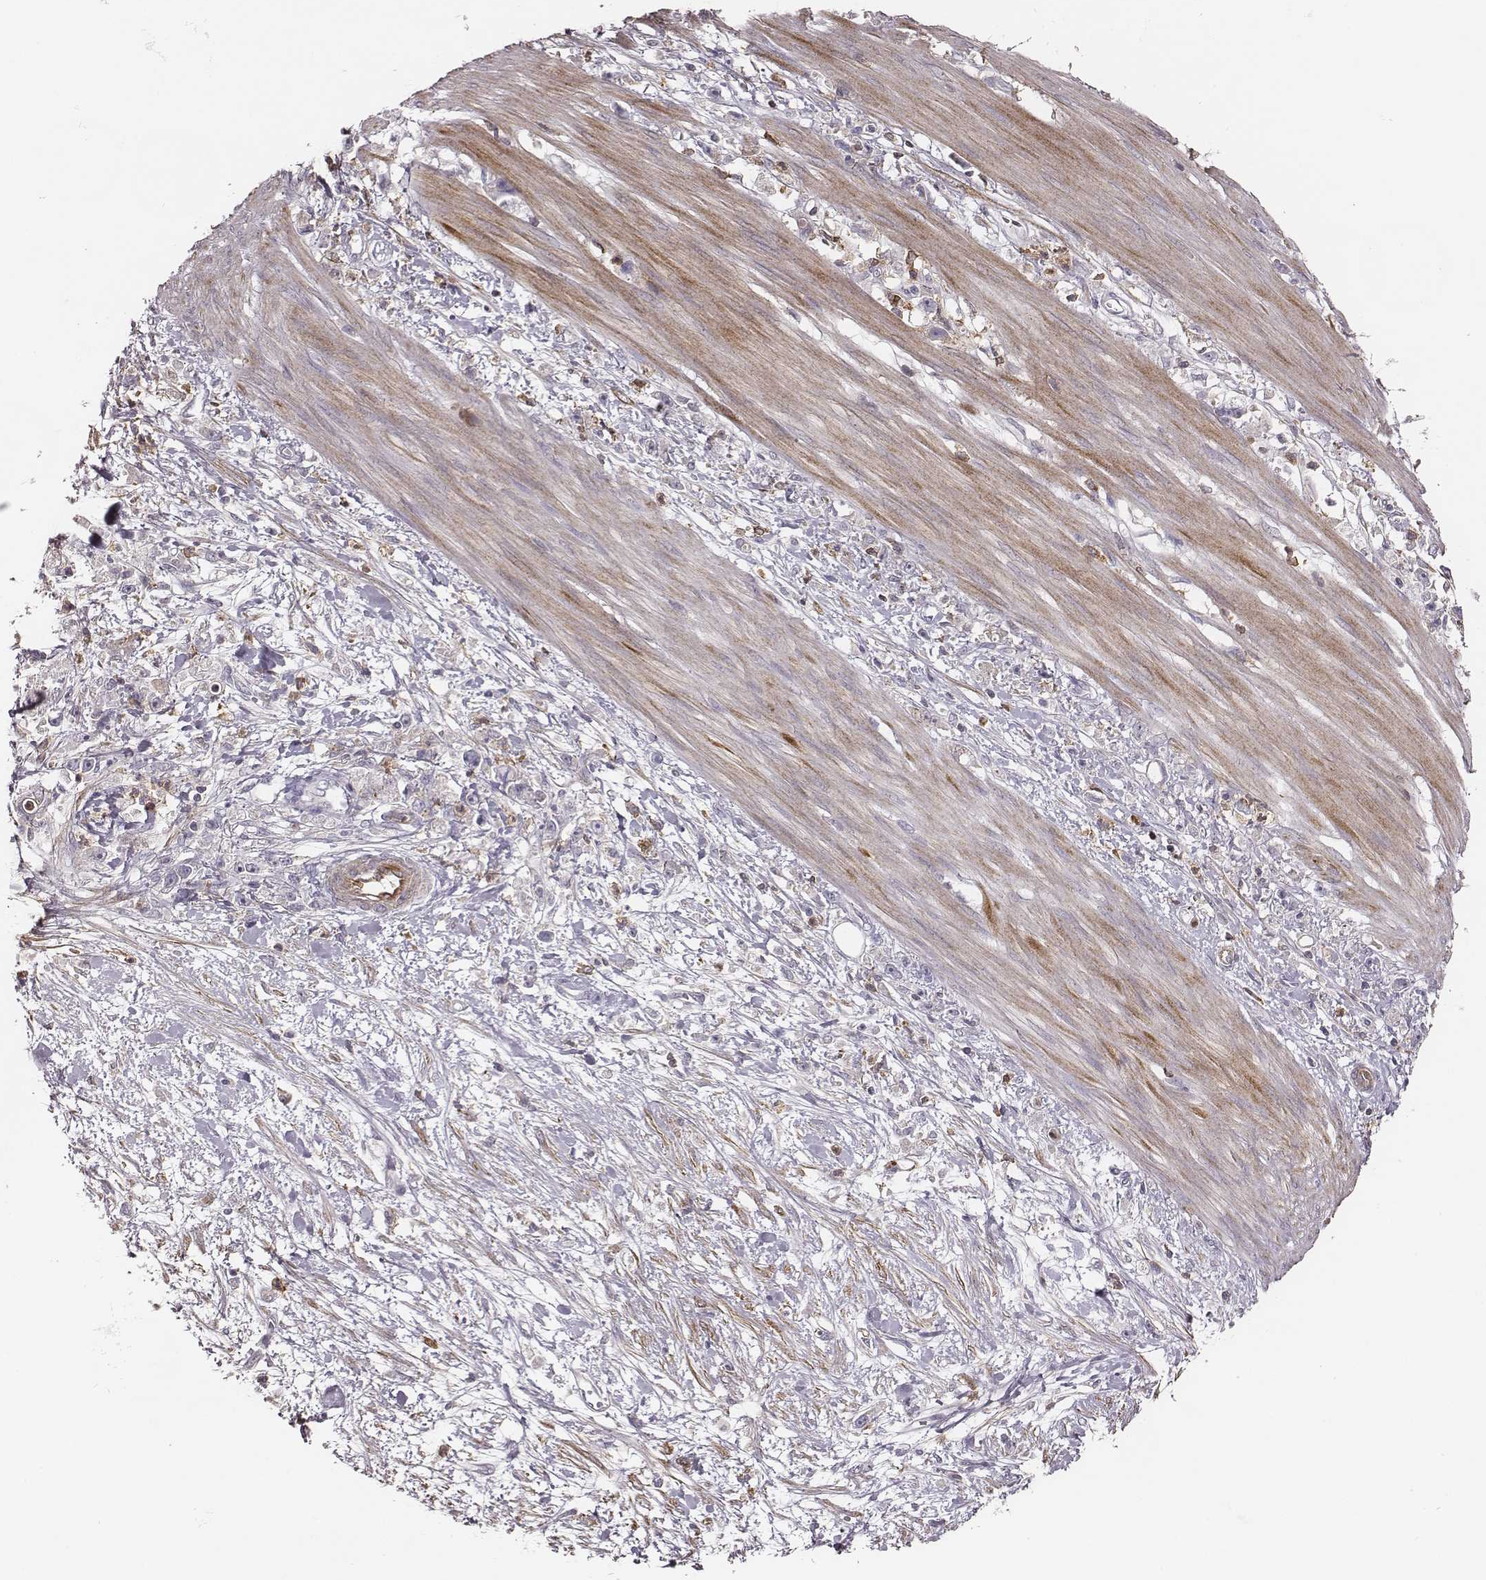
{"staining": {"intensity": "negative", "quantity": "none", "location": "none"}, "tissue": "stomach cancer", "cell_type": "Tumor cells", "image_type": "cancer", "snomed": [{"axis": "morphology", "description": "Adenocarcinoma, NOS"}, {"axis": "topography", "description": "Stomach"}], "caption": "Immunohistochemistry (IHC) photomicrograph of neoplastic tissue: human stomach cancer stained with DAB displays no significant protein staining in tumor cells.", "gene": "ZYX", "patient": {"sex": "female", "age": 59}}